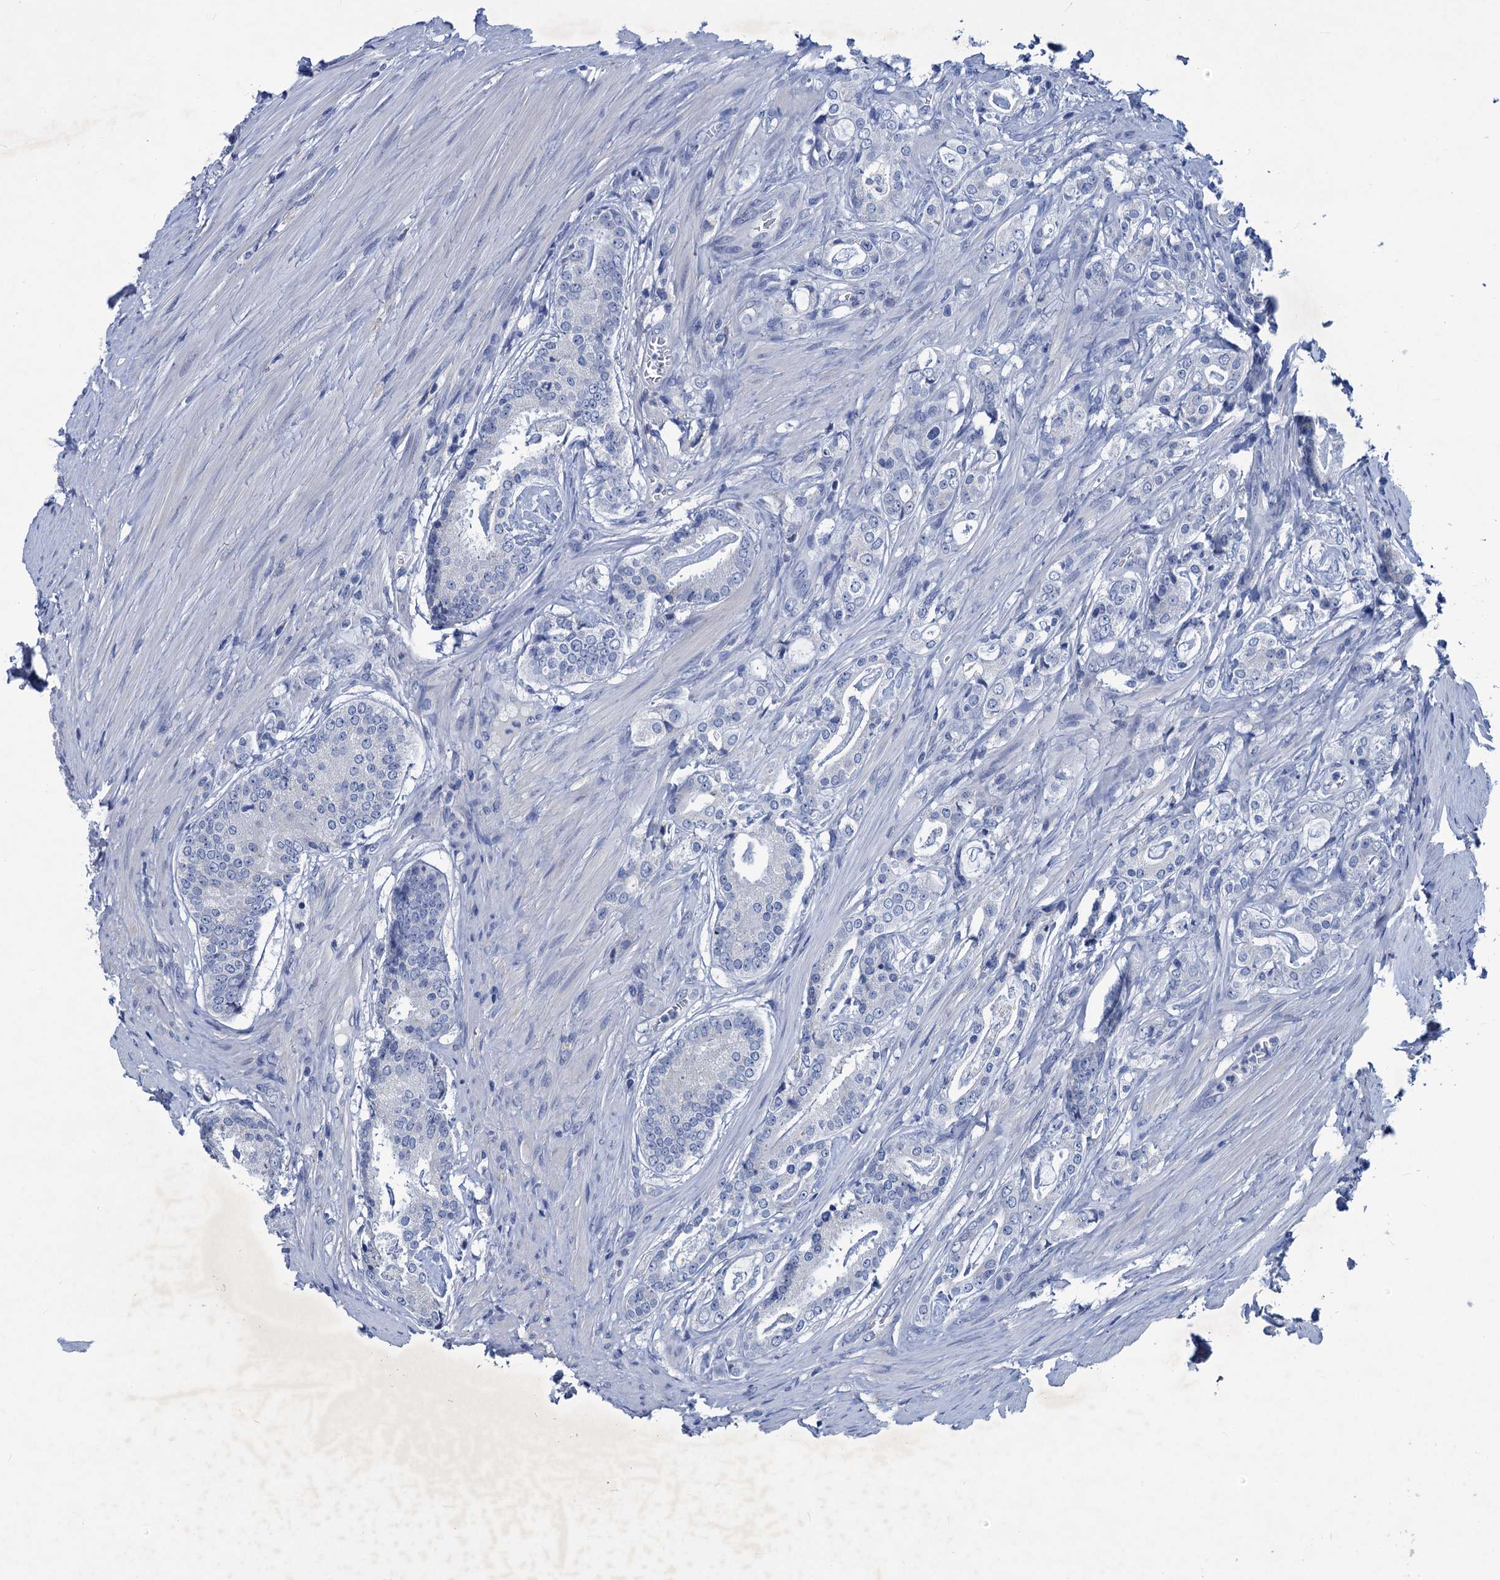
{"staining": {"intensity": "negative", "quantity": "none", "location": "none"}, "tissue": "prostate cancer", "cell_type": "Tumor cells", "image_type": "cancer", "snomed": [{"axis": "morphology", "description": "Adenocarcinoma, High grade"}, {"axis": "topography", "description": "Prostate"}], "caption": "There is no significant positivity in tumor cells of prostate cancer.", "gene": "RTKN2", "patient": {"sex": "male", "age": 63}}